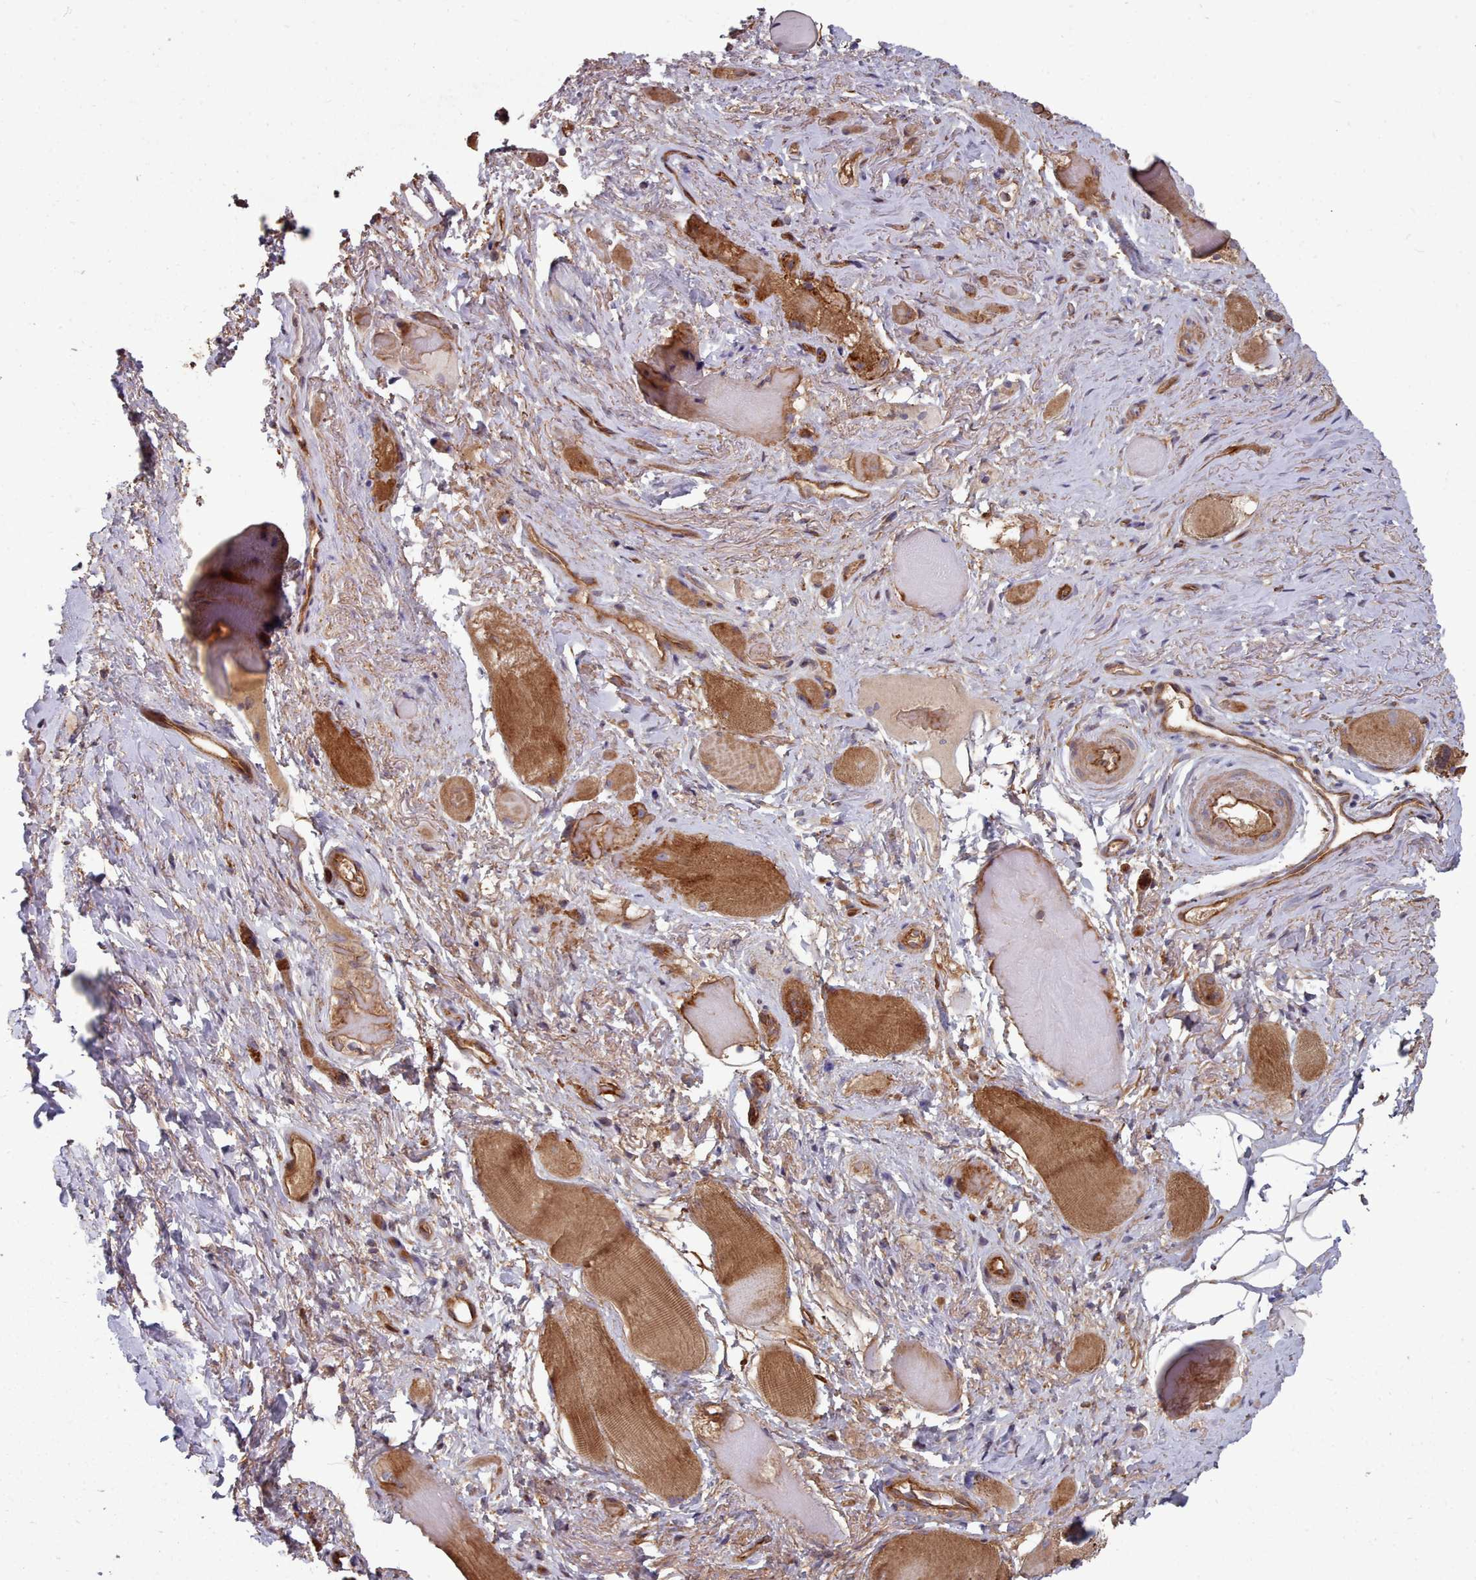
{"staining": {"intensity": "moderate", "quantity": ">75%", "location": "cytoplasmic/membranous"}, "tissue": "smooth muscle", "cell_type": "Smooth muscle cells", "image_type": "normal", "snomed": [{"axis": "morphology", "description": "Normal tissue, NOS"}, {"axis": "topography", "description": "Smooth muscle"}, {"axis": "topography", "description": "Peripheral nerve tissue"}], "caption": "A high-resolution micrograph shows immunohistochemistry staining of normal smooth muscle, which demonstrates moderate cytoplasmic/membranous positivity in approximately >75% of smooth muscle cells. (brown staining indicates protein expression, while blue staining denotes nuclei).", "gene": "THSD7B", "patient": {"sex": "male", "age": 69}}